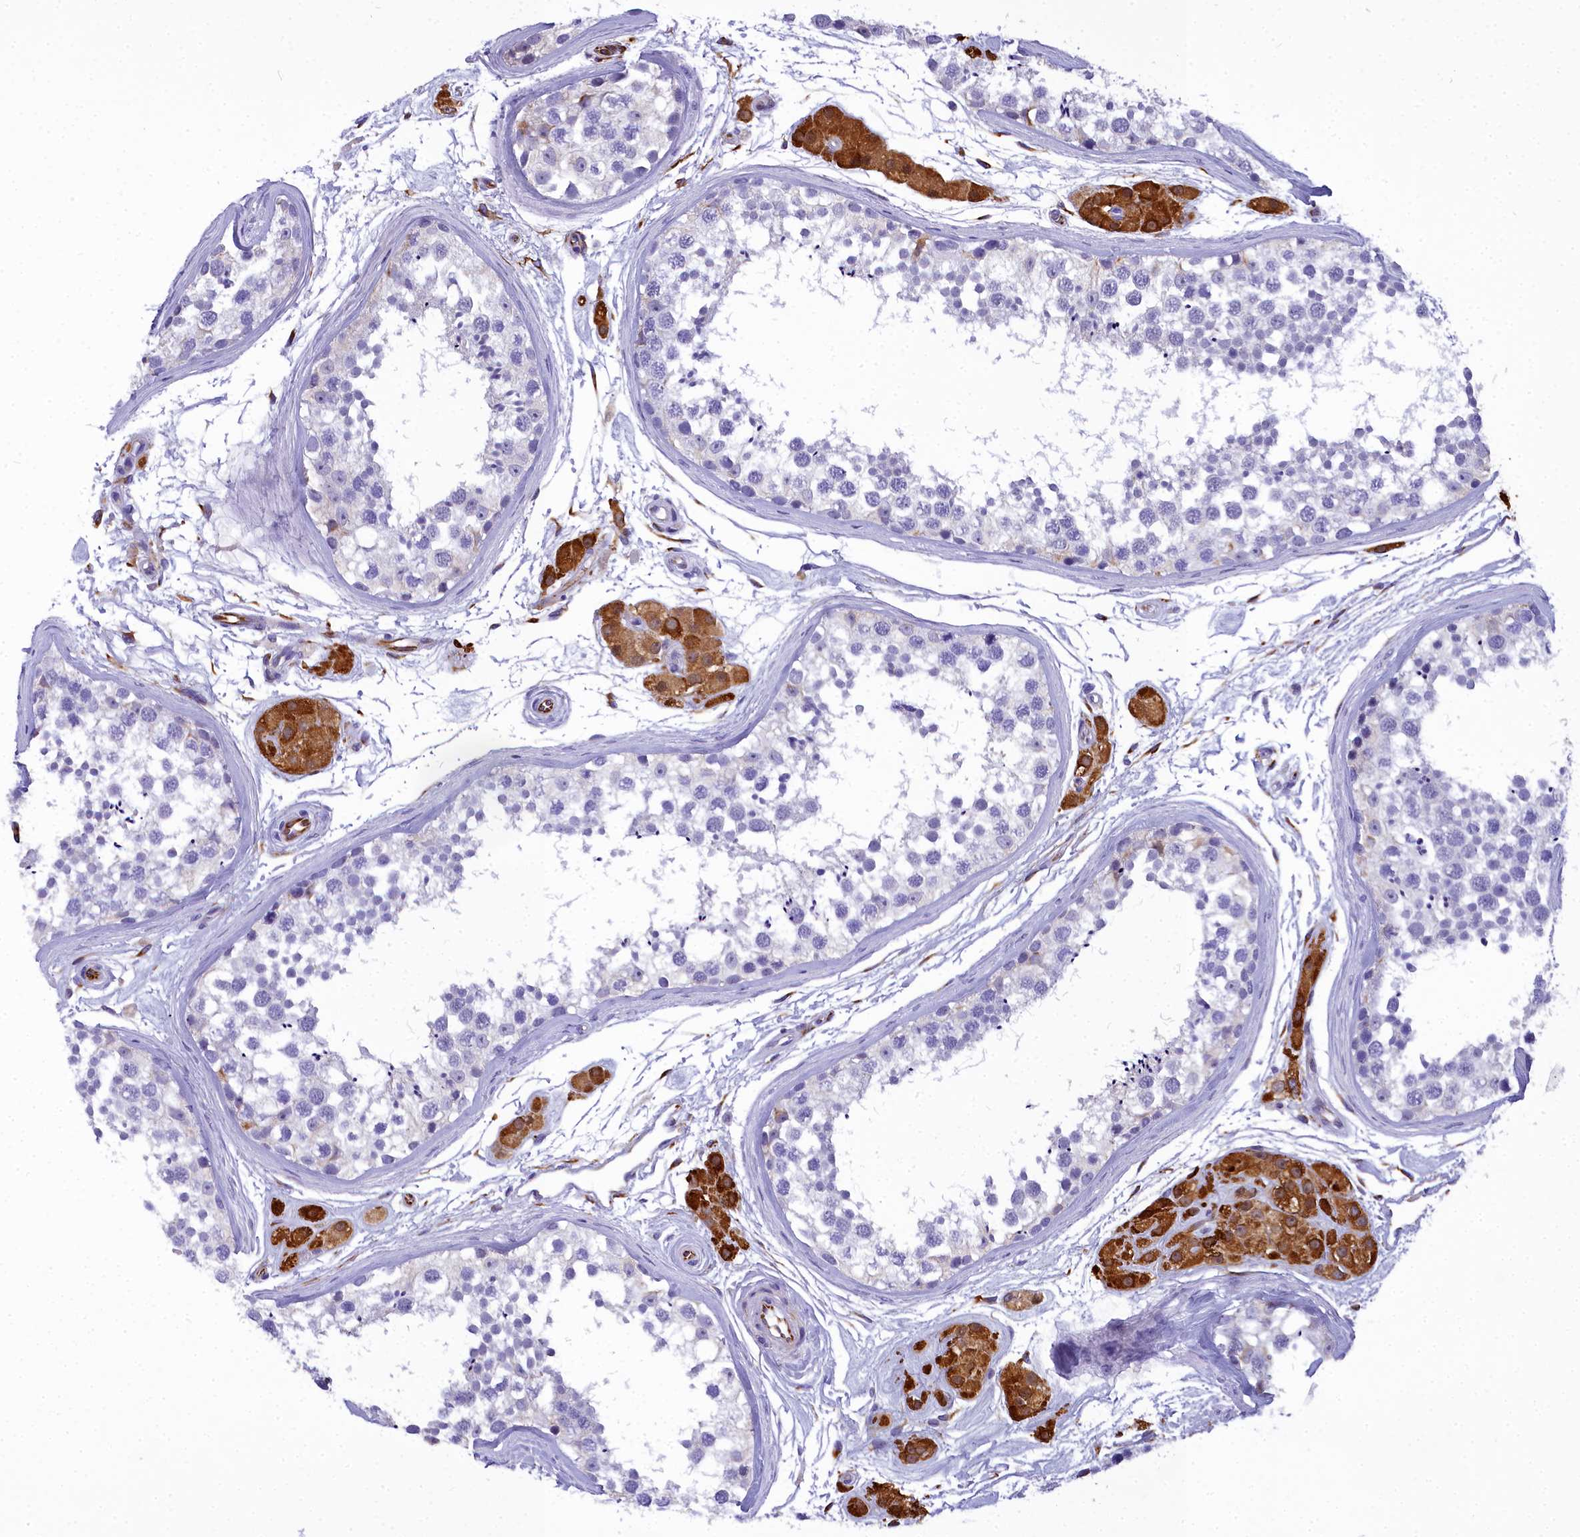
{"staining": {"intensity": "negative", "quantity": "none", "location": "none"}, "tissue": "testis", "cell_type": "Cells in seminiferous ducts", "image_type": "normal", "snomed": [{"axis": "morphology", "description": "Normal tissue, NOS"}, {"axis": "topography", "description": "Testis"}], "caption": "Immunohistochemistry of benign testis shows no expression in cells in seminiferous ducts.", "gene": "TIMM22", "patient": {"sex": "male", "age": 56}}